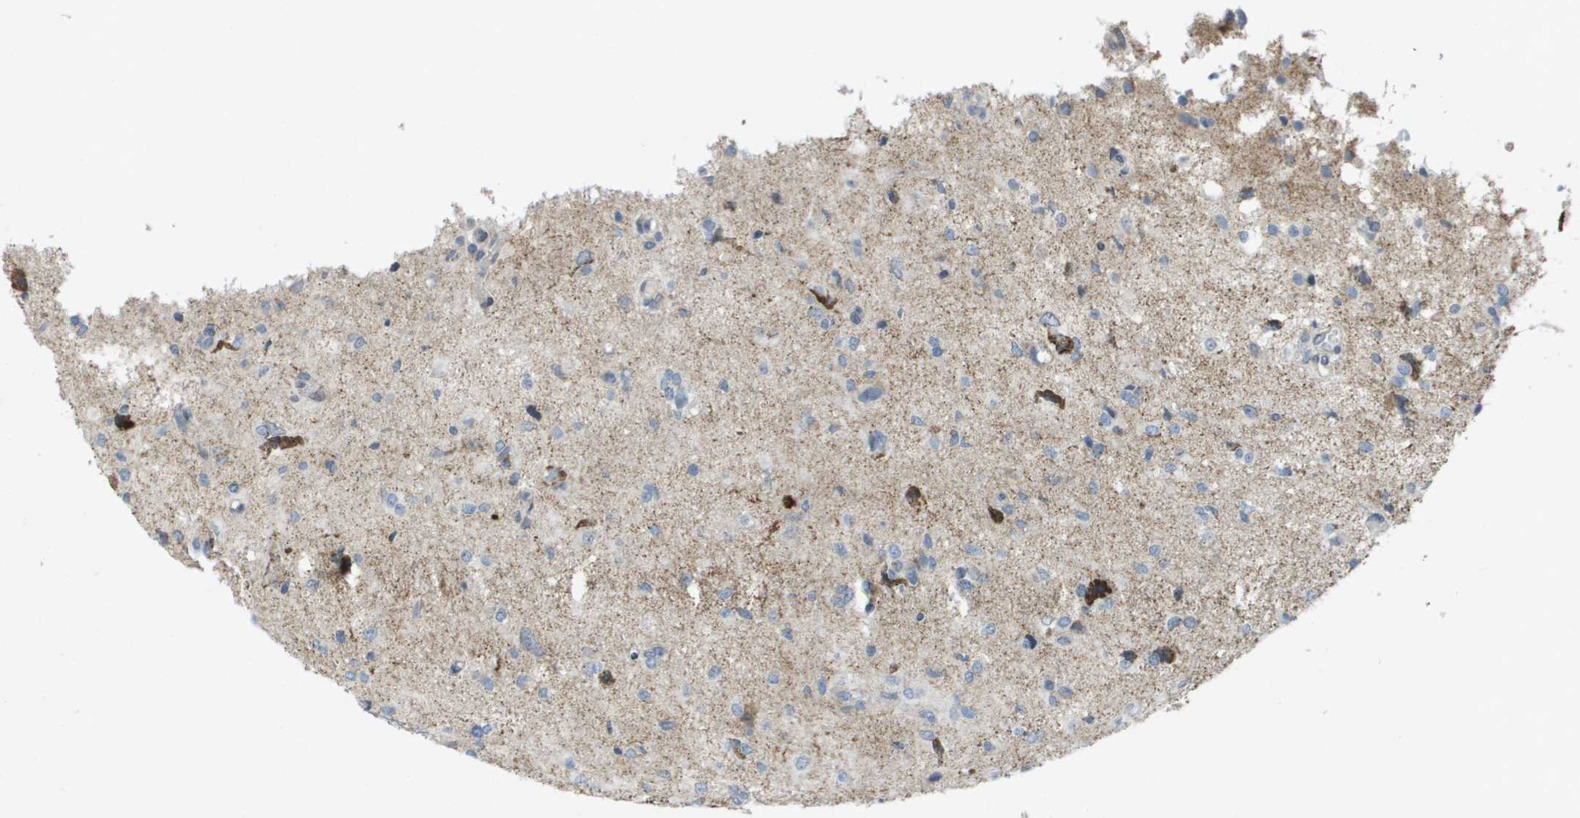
{"staining": {"intensity": "strong", "quantity": "<25%", "location": "cytoplasmic/membranous"}, "tissue": "glioma", "cell_type": "Tumor cells", "image_type": "cancer", "snomed": [{"axis": "morphology", "description": "Glioma, malignant, High grade"}, {"axis": "topography", "description": "Brain"}], "caption": "The immunohistochemical stain highlights strong cytoplasmic/membranous staining in tumor cells of glioma tissue.", "gene": "TMEM223", "patient": {"sex": "female", "age": 59}}